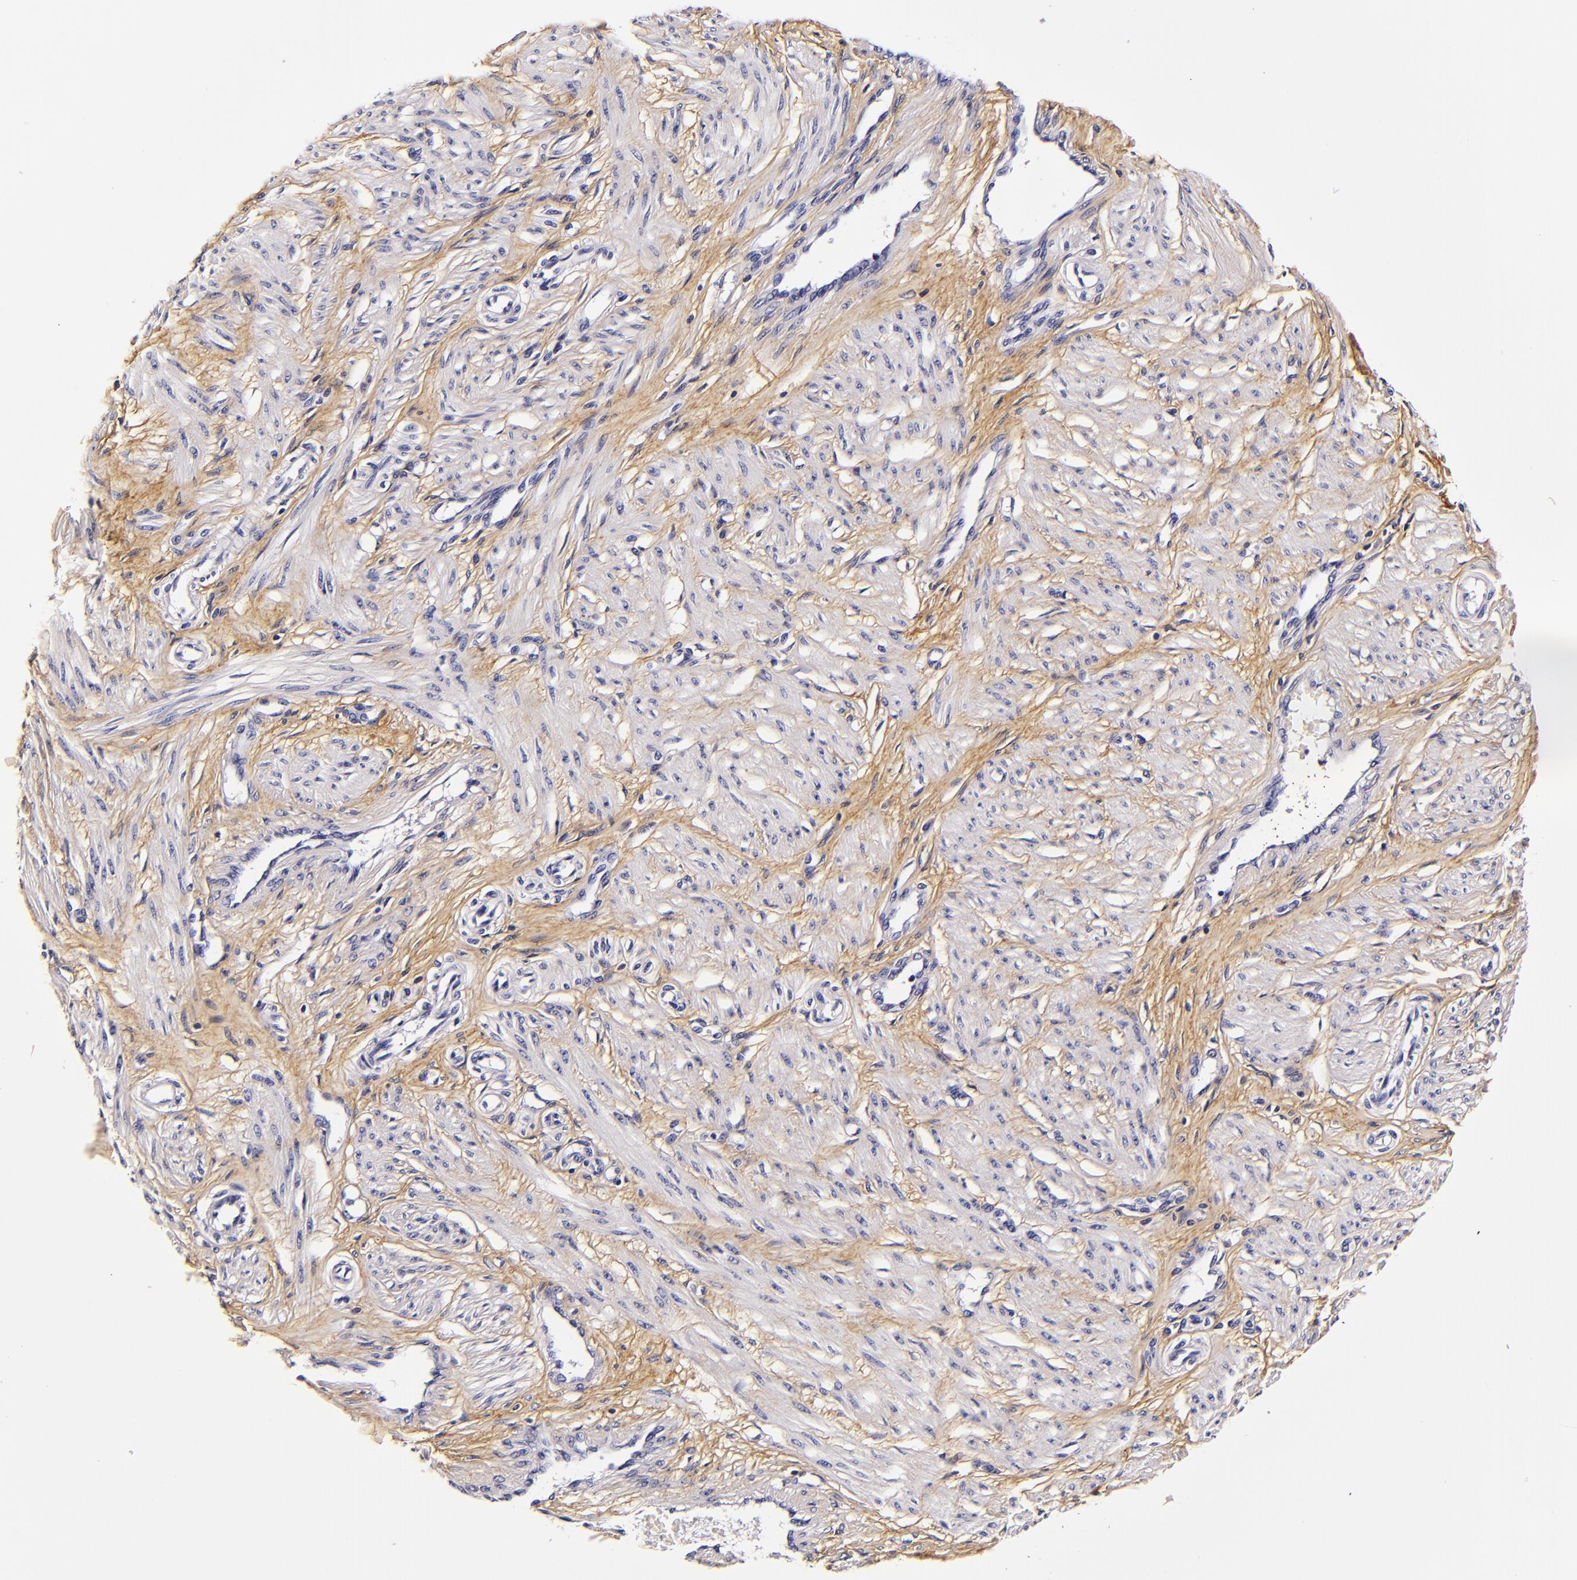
{"staining": {"intensity": "weak", "quantity": "<25%", "location": "cytoplasmic/membranous"}, "tissue": "smooth muscle", "cell_type": "Smooth muscle cells", "image_type": "normal", "snomed": [{"axis": "morphology", "description": "Normal tissue, NOS"}, {"axis": "topography", "description": "Smooth muscle"}, {"axis": "topography", "description": "Uterus"}], "caption": "Smooth muscle cells are negative for brown protein staining in normal smooth muscle. (Brightfield microscopy of DAB immunohistochemistry (IHC) at high magnification).", "gene": "FBN1", "patient": {"sex": "female", "age": 39}}